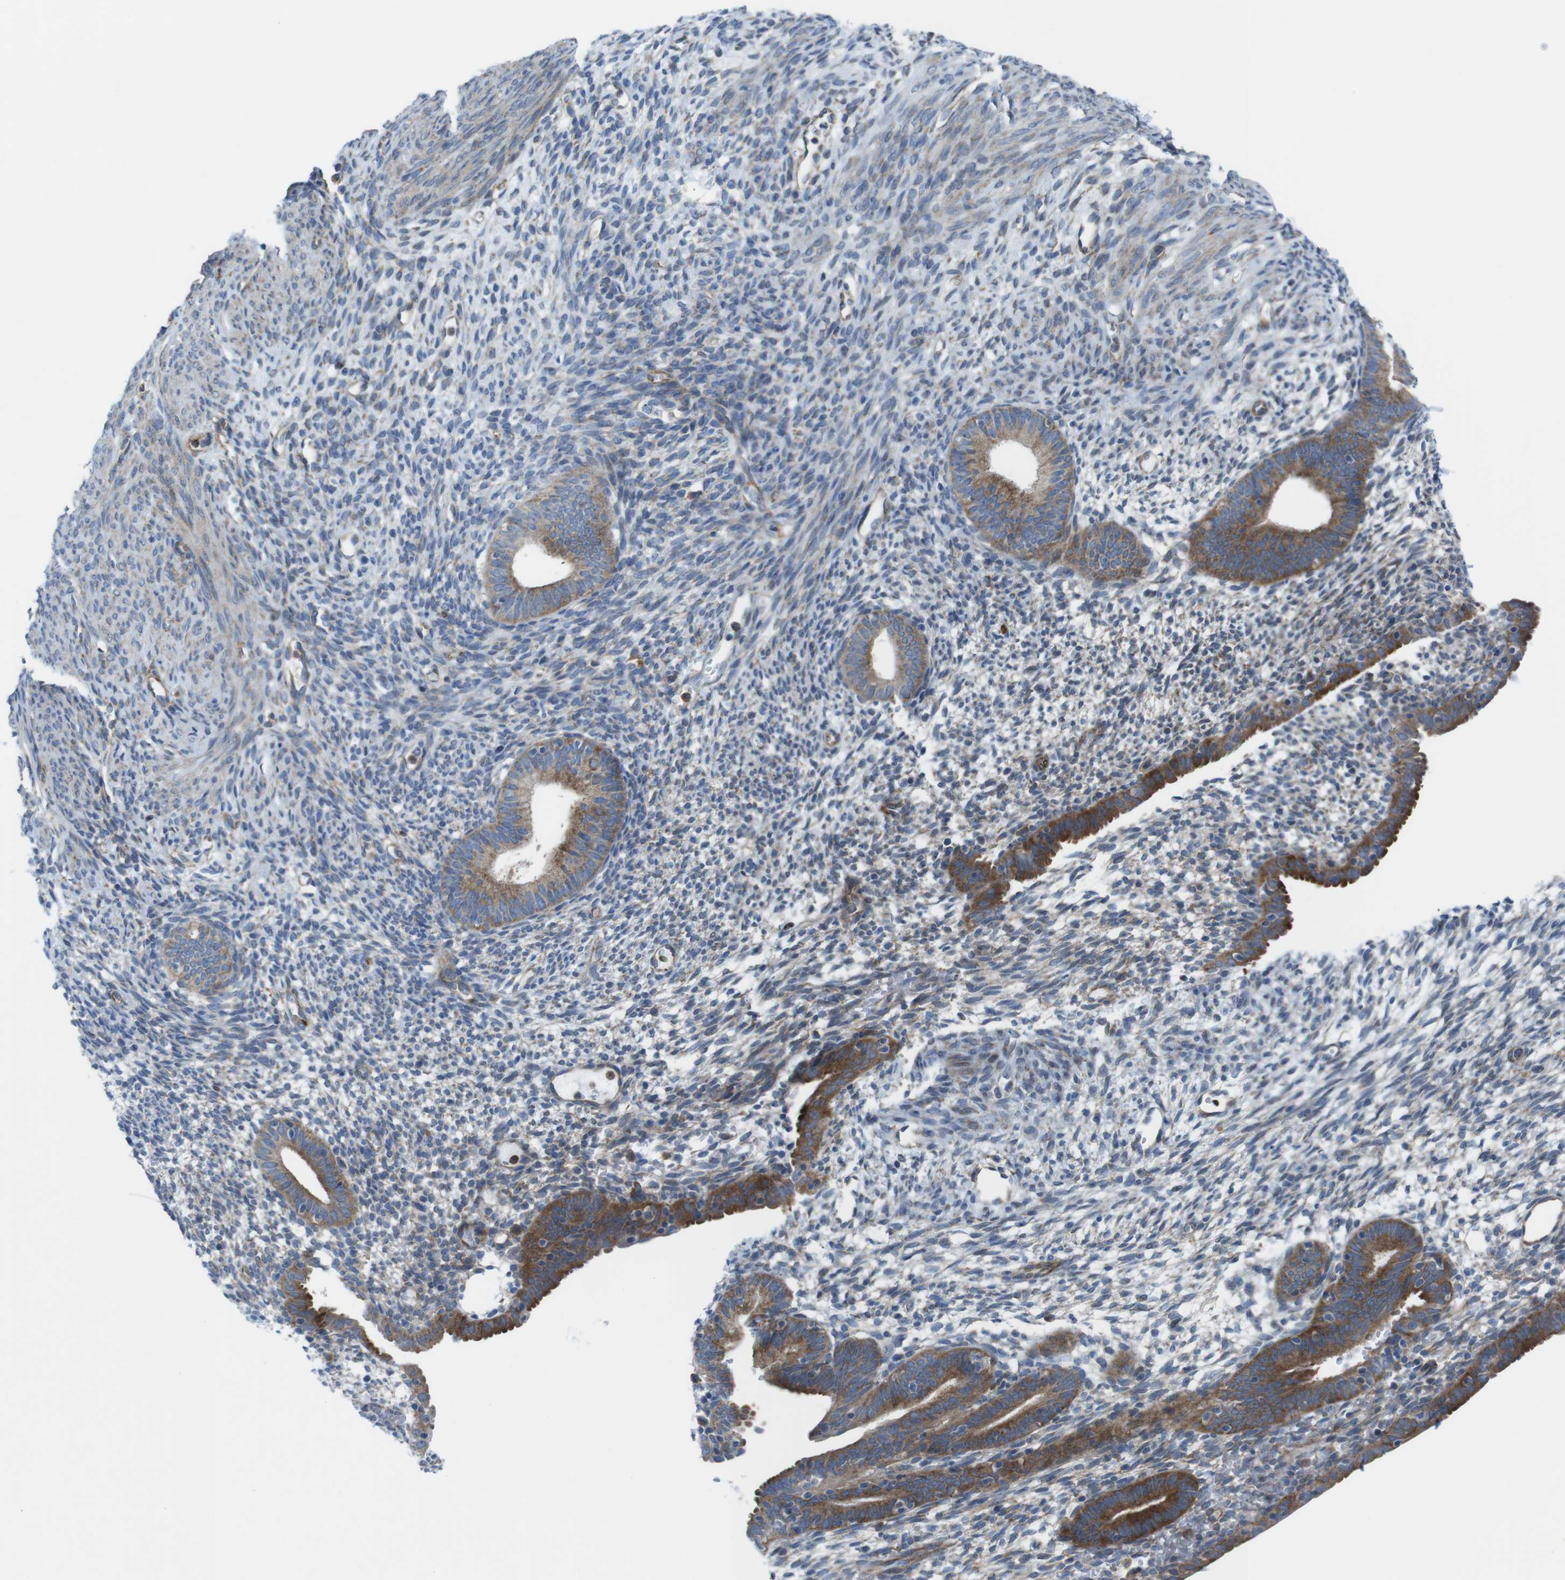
{"staining": {"intensity": "weak", "quantity": "<25%", "location": "cytoplasmic/membranous"}, "tissue": "endometrium", "cell_type": "Cells in endometrial stroma", "image_type": "normal", "snomed": [{"axis": "morphology", "description": "Normal tissue, NOS"}, {"axis": "morphology", "description": "Atrophy, NOS"}, {"axis": "topography", "description": "Uterus"}, {"axis": "topography", "description": "Endometrium"}], "caption": "This micrograph is of unremarkable endometrium stained with immunohistochemistry to label a protein in brown with the nuclei are counter-stained blue. There is no staining in cells in endometrial stroma.", "gene": "DIAPH2", "patient": {"sex": "female", "age": 68}}